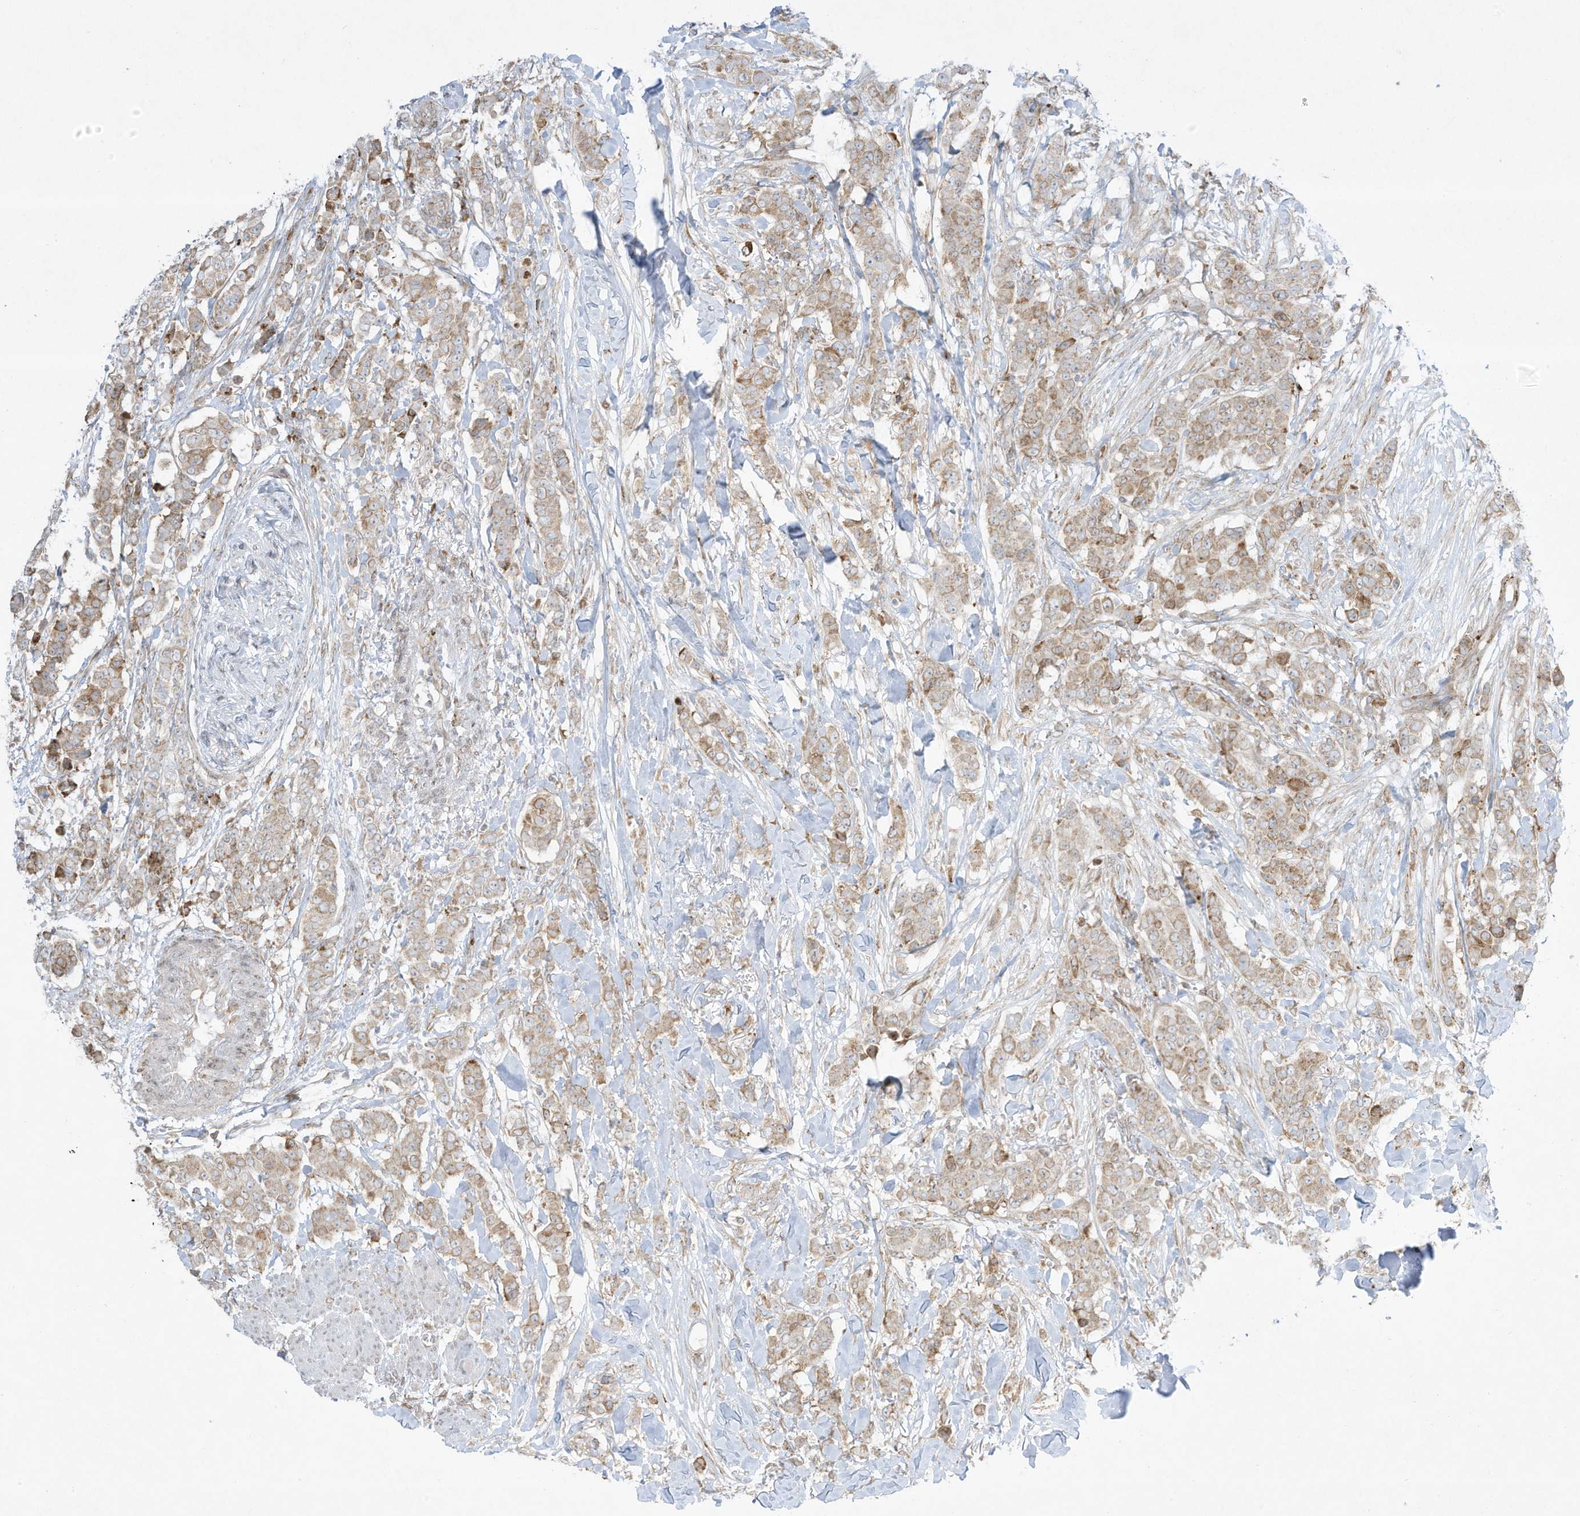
{"staining": {"intensity": "weak", "quantity": ">75%", "location": "cytoplasmic/membranous"}, "tissue": "breast cancer", "cell_type": "Tumor cells", "image_type": "cancer", "snomed": [{"axis": "morphology", "description": "Duct carcinoma"}, {"axis": "topography", "description": "Breast"}], "caption": "Immunohistochemical staining of breast cancer reveals low levels of weak cytoplasmic/membranous staining in approximately >75% of tumor cells.", "gene": "PTK6", "patient": {"sex": "female", "age": 40}}